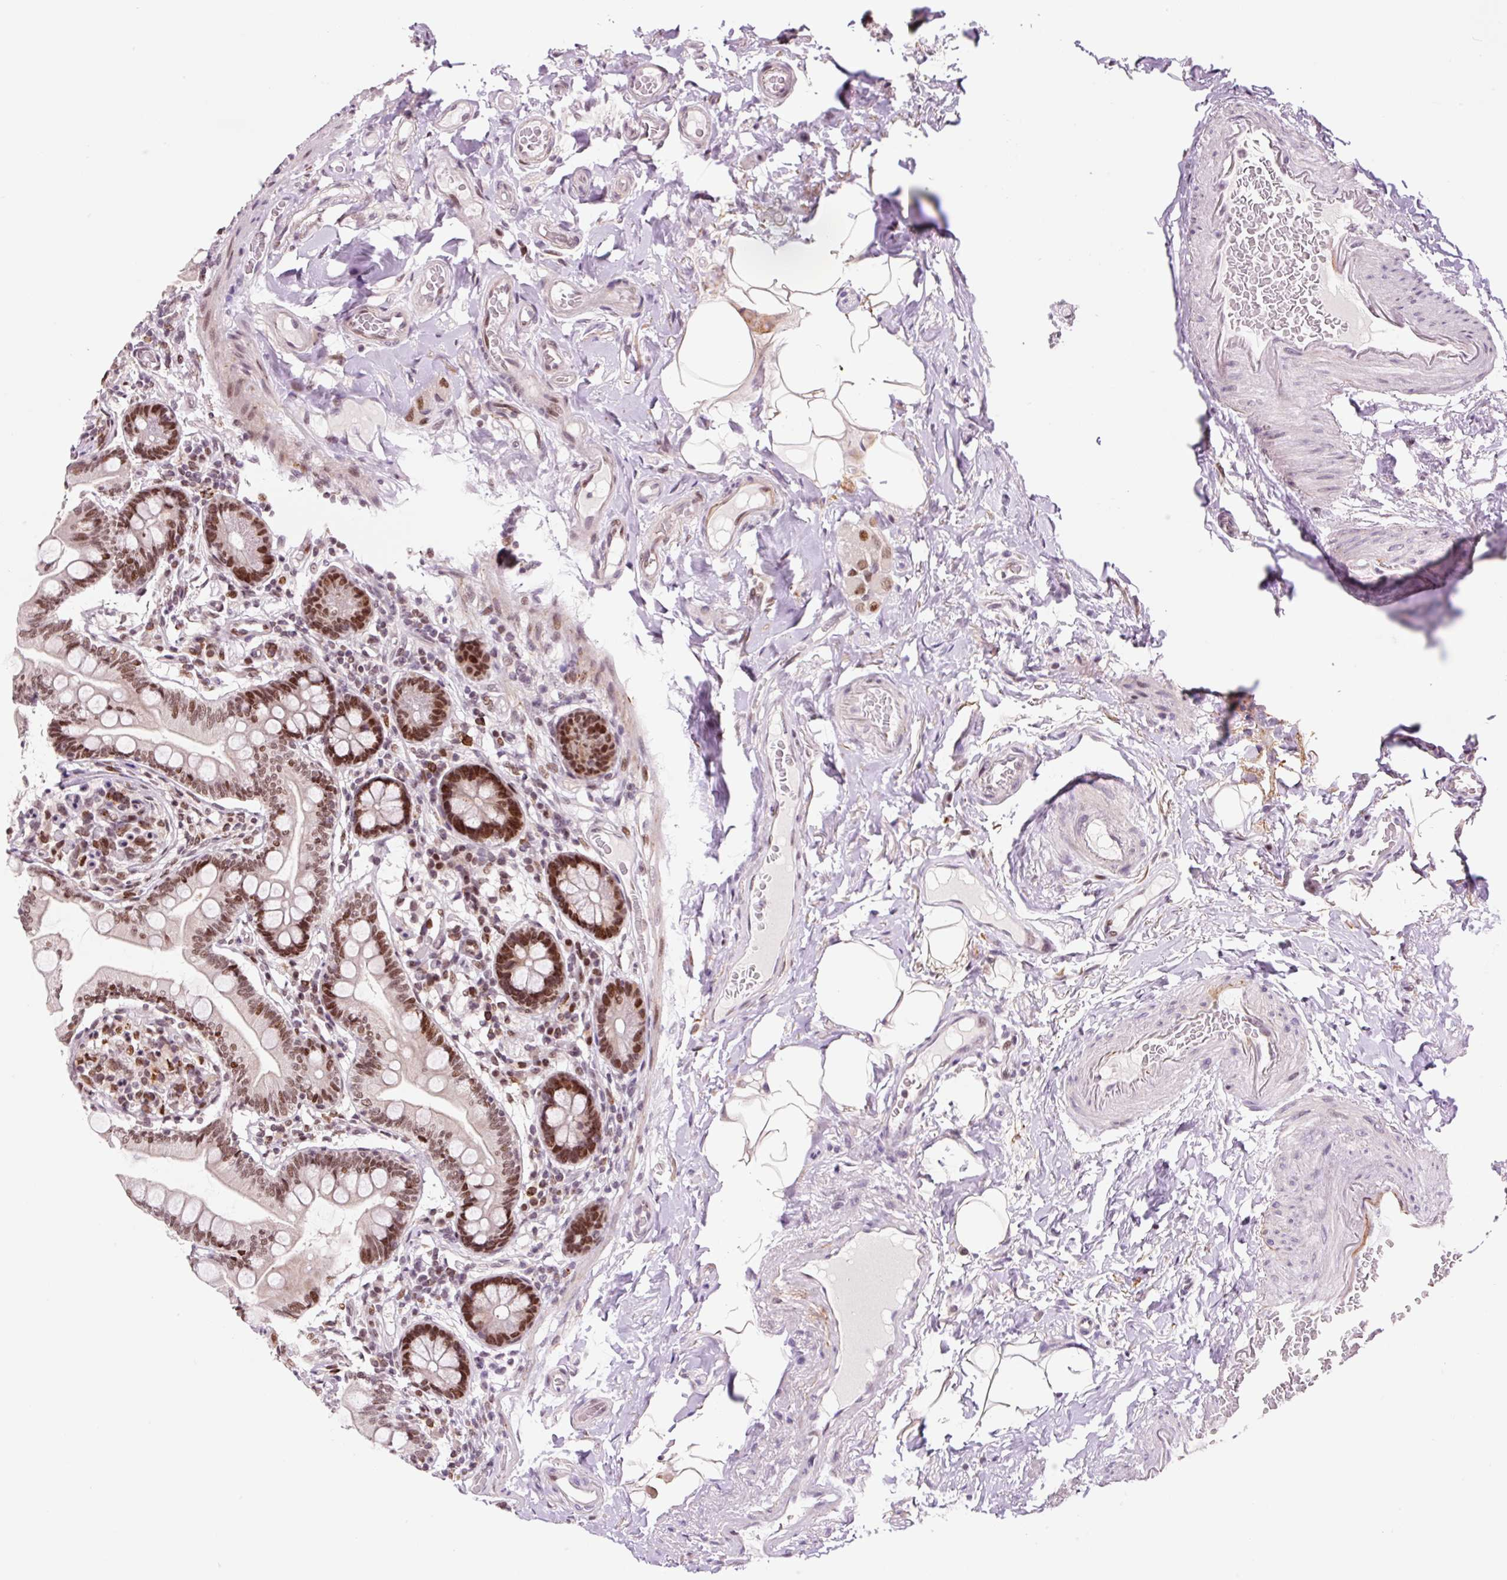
{"staining": {"intensity": "strong", "quantity": ">75%", "location": "nuclear"}, "tissue": "small intestine", "cell_type": "Glandular cells", "image_type": "normal", "snomed": [{"axis": "morphology", "description": "Normal tissue, NOS"}, {"axis": "topography", "description": "Small intestine"}], "caption": "Immunohistochemistry photomicrograph of benign small intestine: human small intestine stained using IHC displays high levels of strong protein expression localized specifically in the nuclear of glandular cells, appearing as a nuclear brown color.", "gene": "CCNL2", "patient": {"sex": "female", "age": 64}}